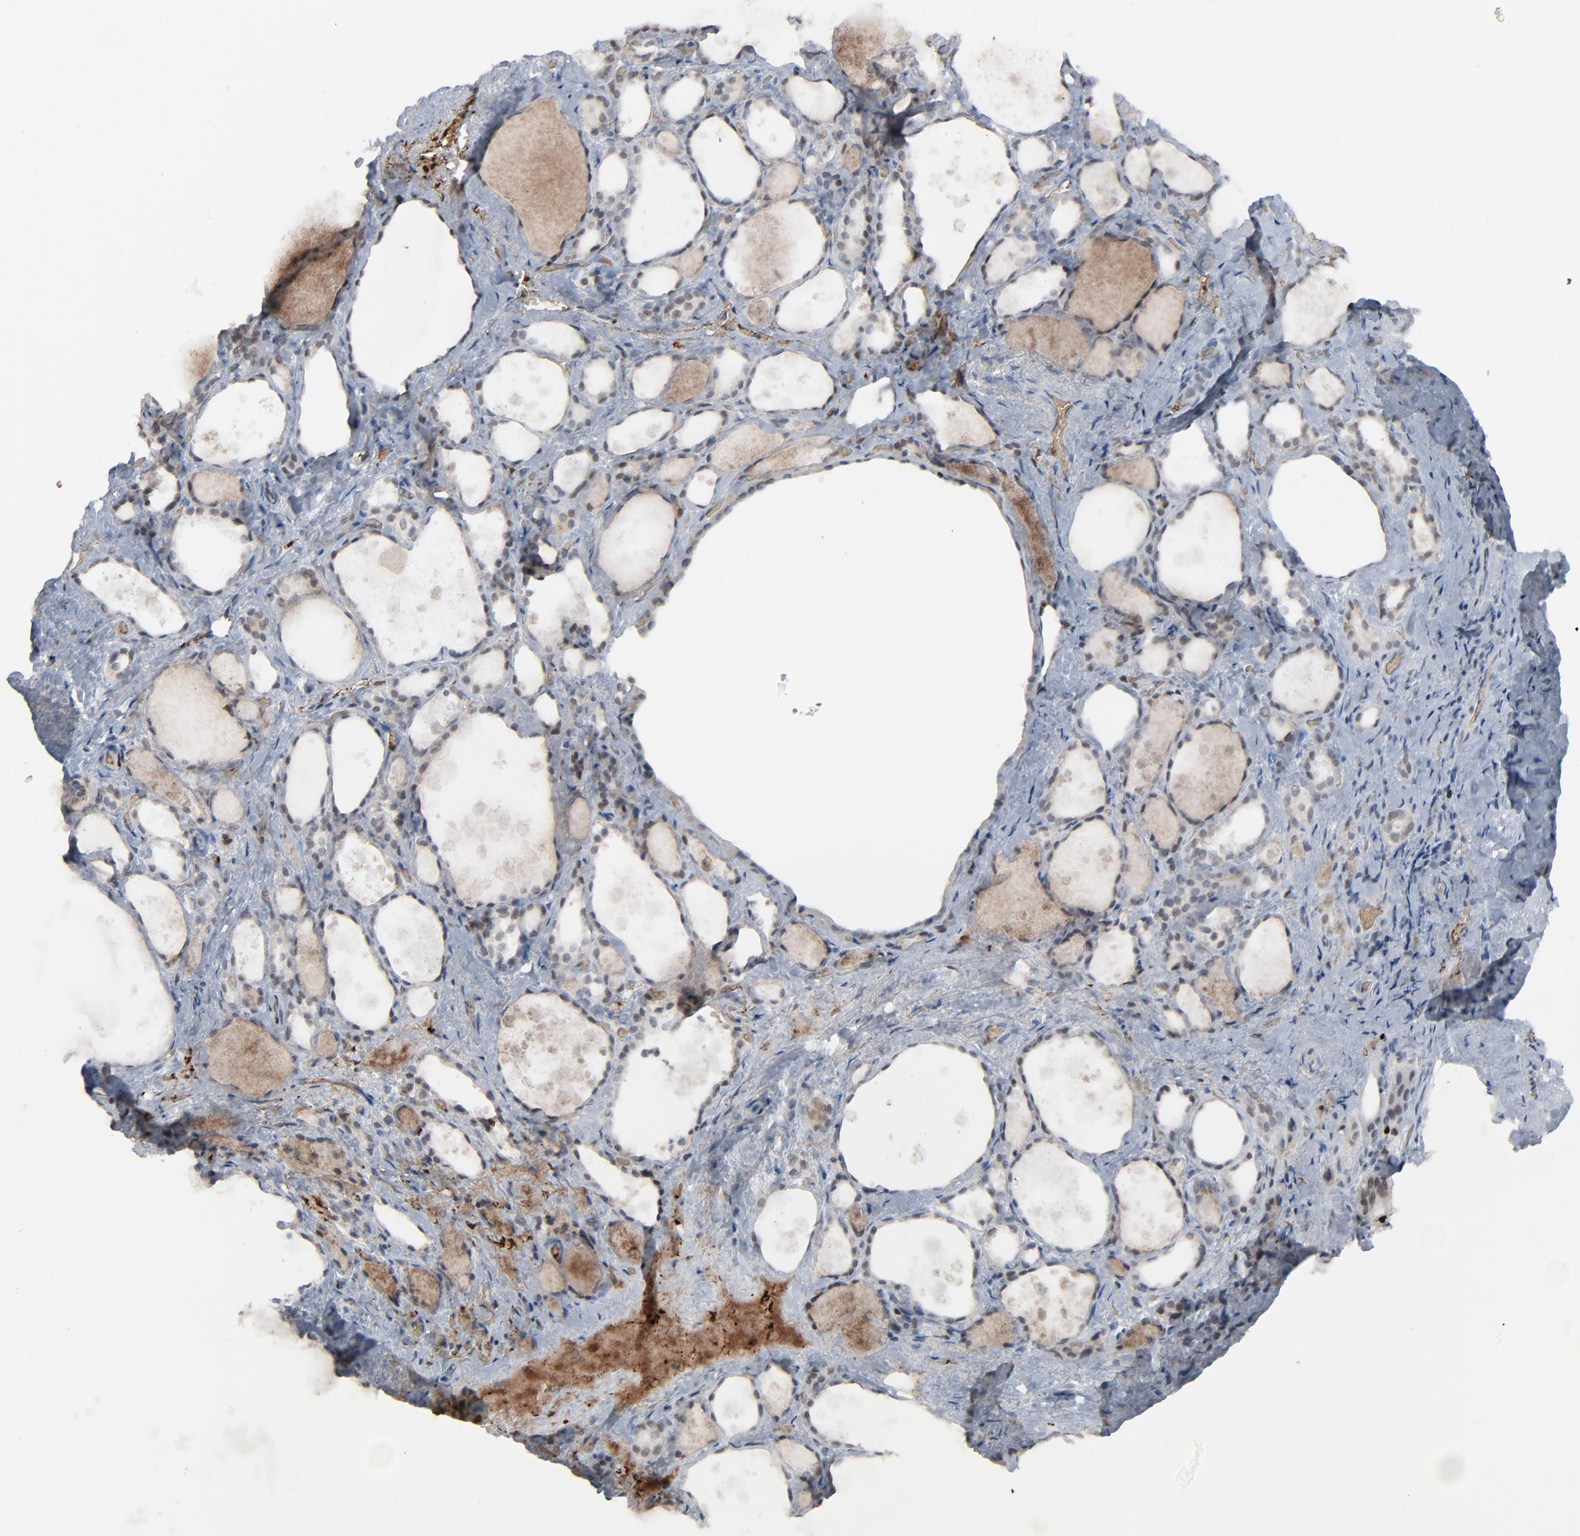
{"staining": {"intensity": "weak", "quantity": ">75%", "location": "cytoplasmic/membranous"}, "tissue": "thyroid gland", "cell_type": "Glandular cells", "image_type": "normal", "snomed": [{"axis": "morphology", "description": "Normal tissue, NOS"}, {"axis": "topography", "description": "Thyroid gland"}], "caption": "Immunohistochemical staining of normal thyroid gland demonstrates weak cytoplasmic/membranous protein expression in about >75% of glandular cells. (Brightfield microscopy of DAB IHC at high magnification).", "gene": "SAGE1", "patient": {"sex": "female", "age": 75}}